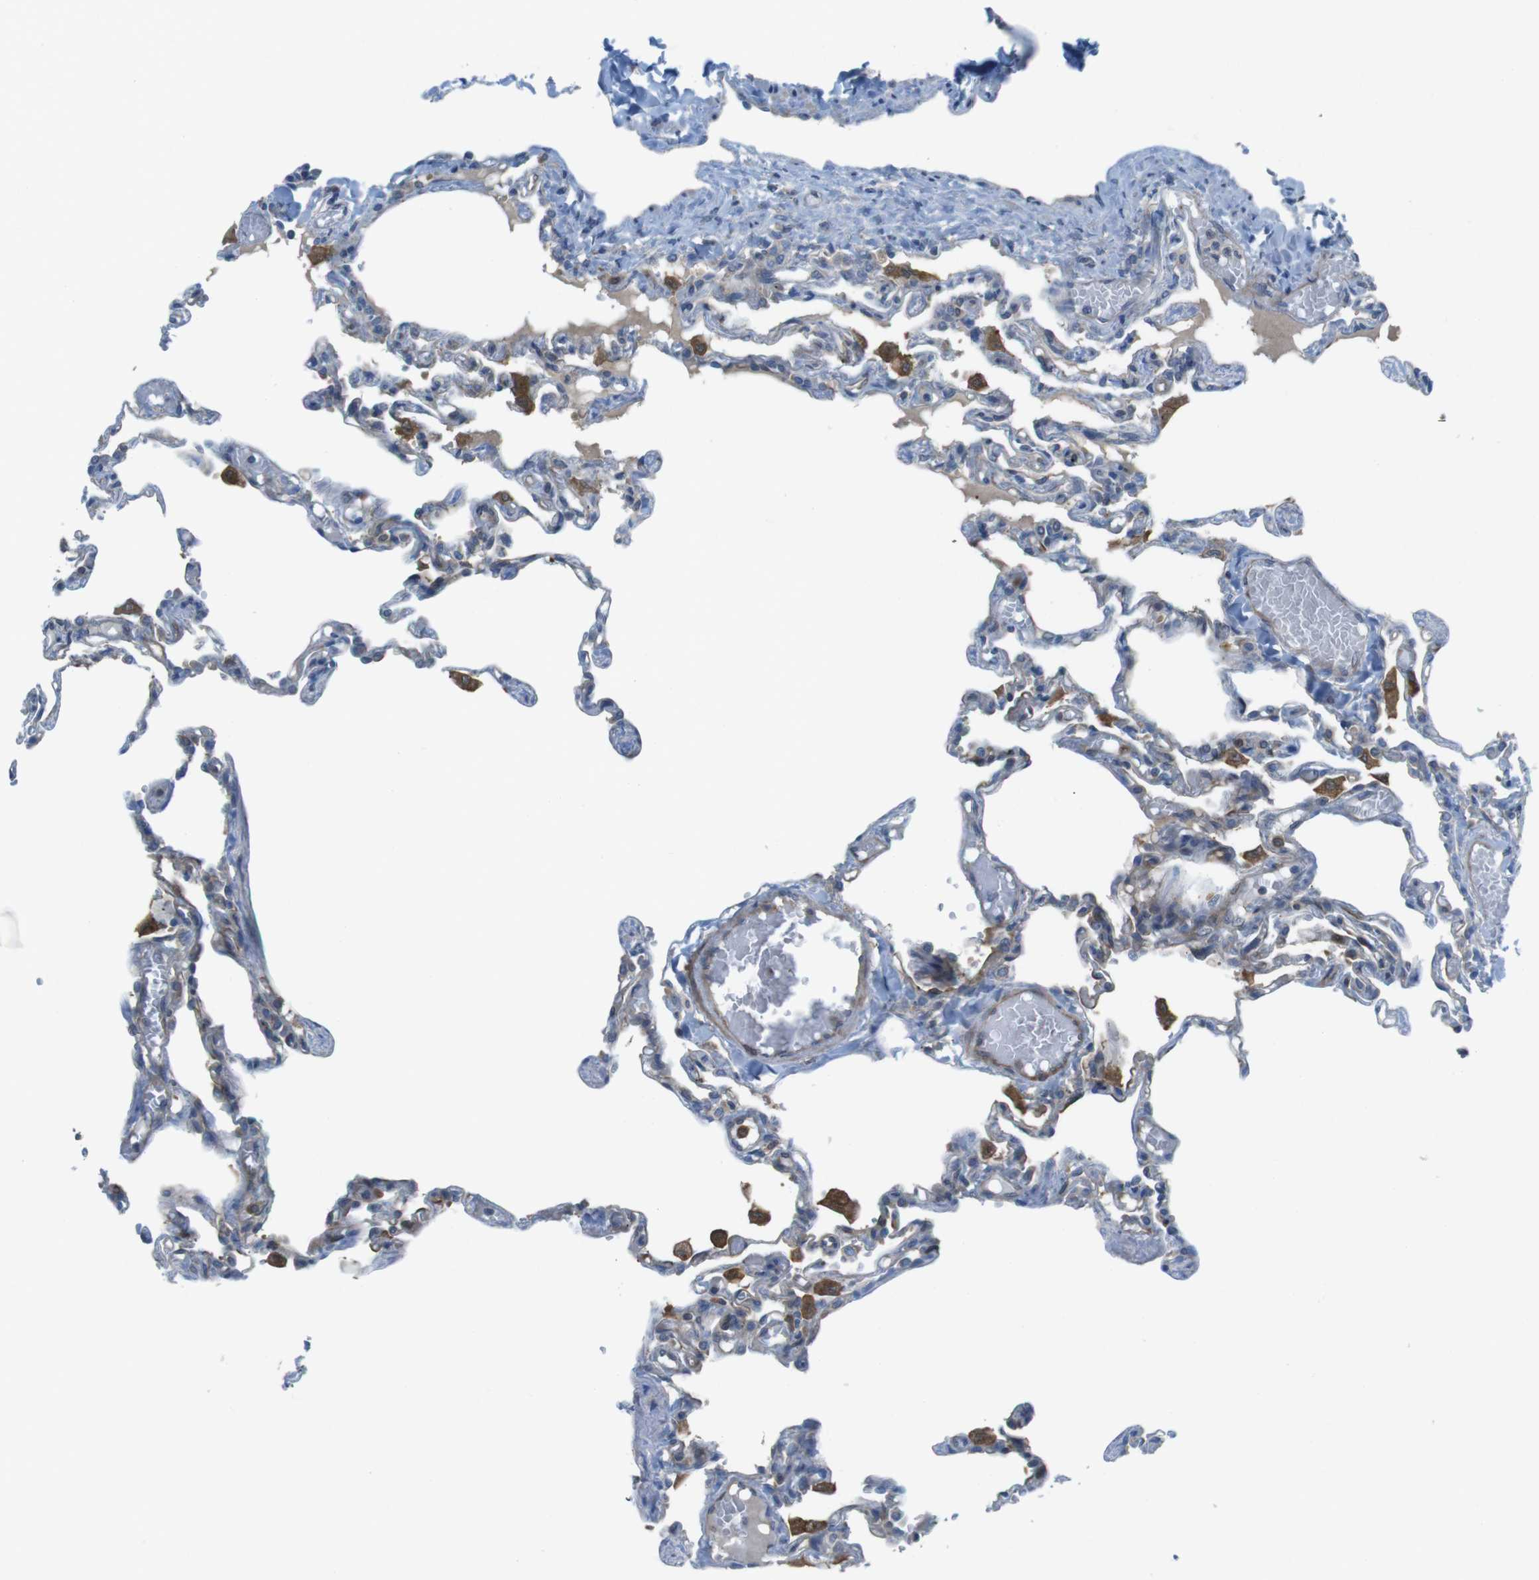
{"staining": {"intensity": "negative", "quantity": "none", "location": "none"}, "tissue": "lung", "cell_type": "Alveolar cells", "image_type": "normal", "snomed": [{"axis": "morphology", "description": "Normal tissue, NOS"}, {"axis": "topography", "description": "Lung"}], "caption": "Histopathology image shows no significant protein positivity in alveolar cells of unremarkable lung. The staining is performed using DAB brown chromogen with nuclei counter-stained in using hematoxylin.", "gene": "MTHFD1L", "patient": {"sex": "male", "age": 21}}